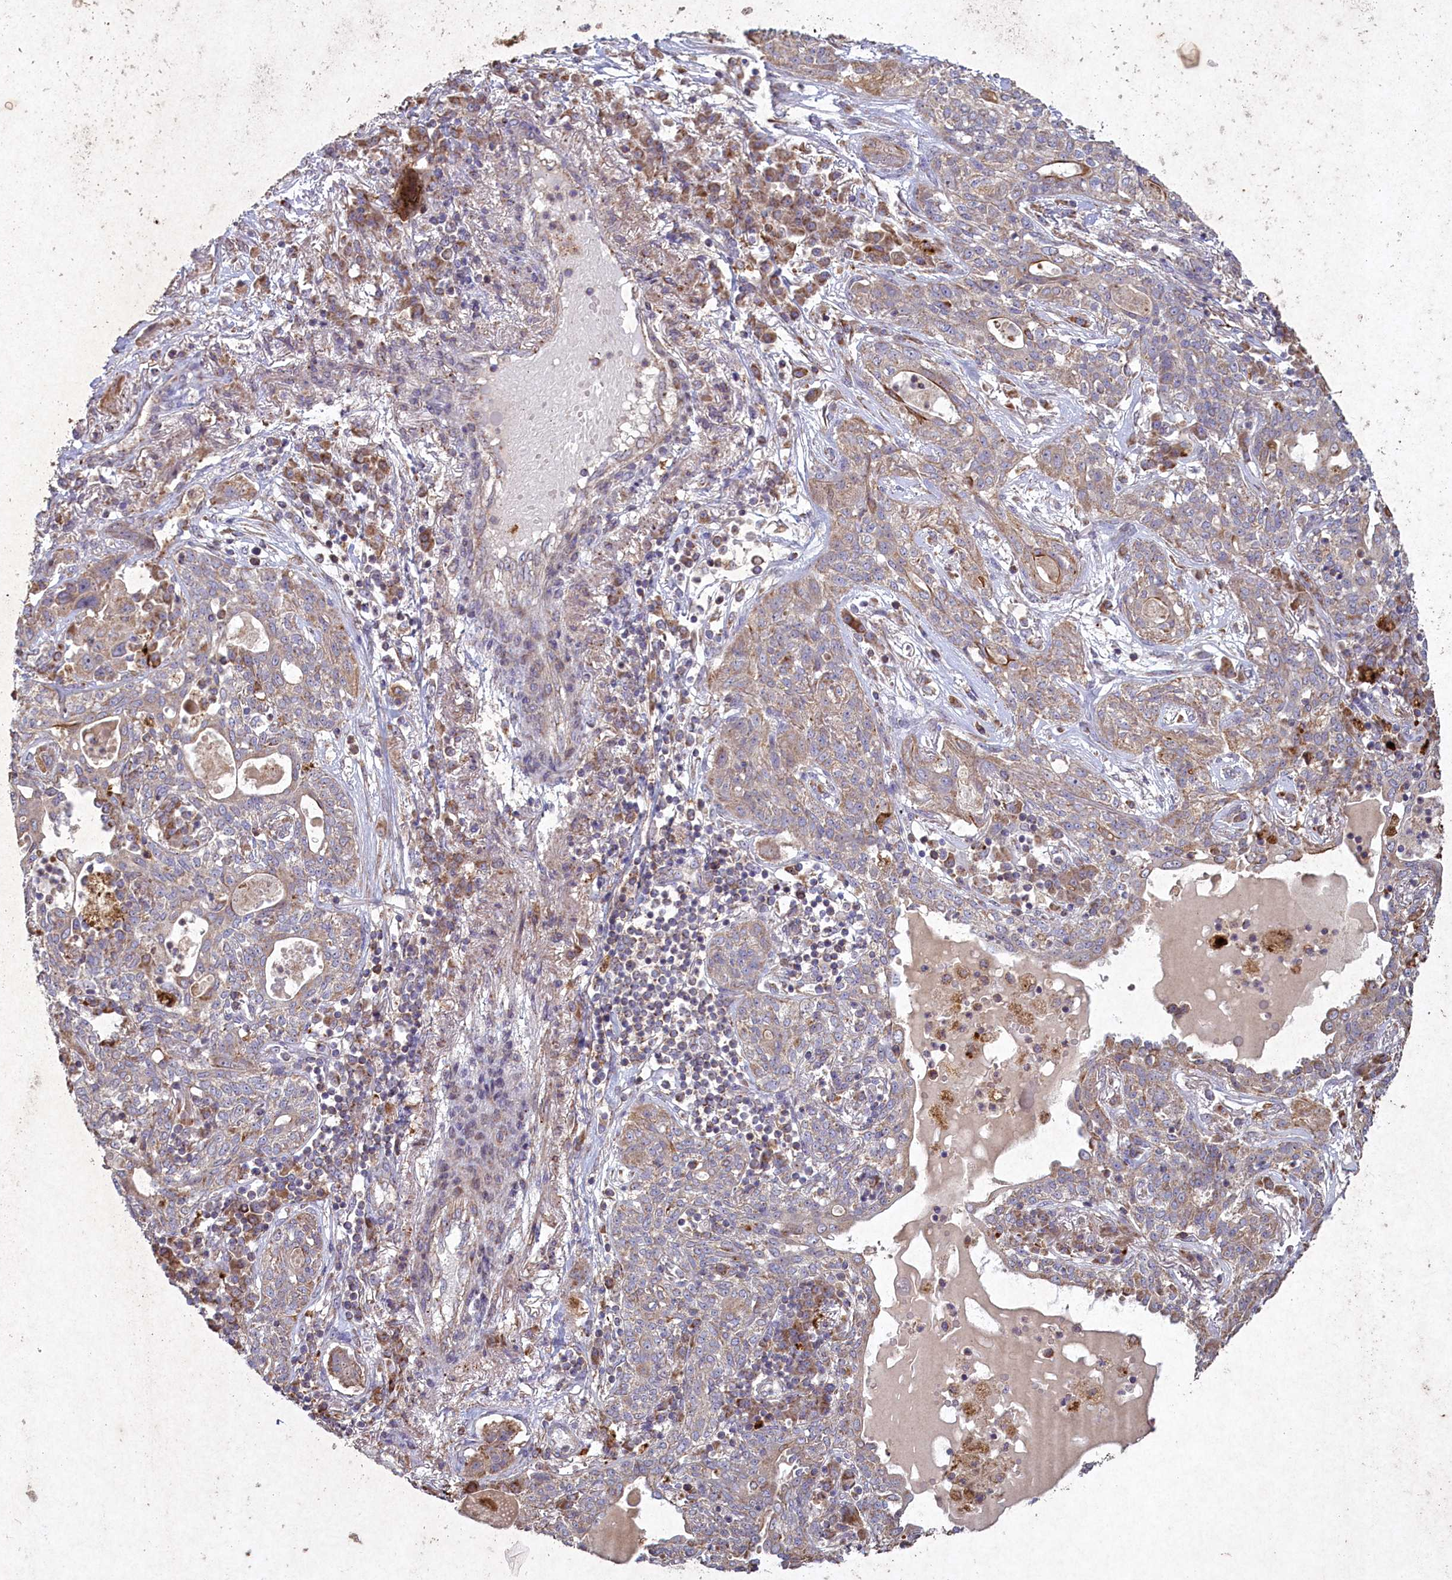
{"staining": {"intensity": "weak", "quantity": "<25%", "location": "cytoplasmic/membranous"}, "tissue": "lung cancer", "cell_type": "Tumor cells", "image_type": "cancer", "snomed": [{"axis": "morphology", "description": "Squamous cell carcinoma, NOS"}, {"axis": "topography", "description": "Lung"}], "caption": "The IHC image has no significant positivity in tumor cells of lung cancer (squamous cell carcinoma) tissue.", "gene": "CIAO2B", "patient": {"sex": "female", "age": 70}}